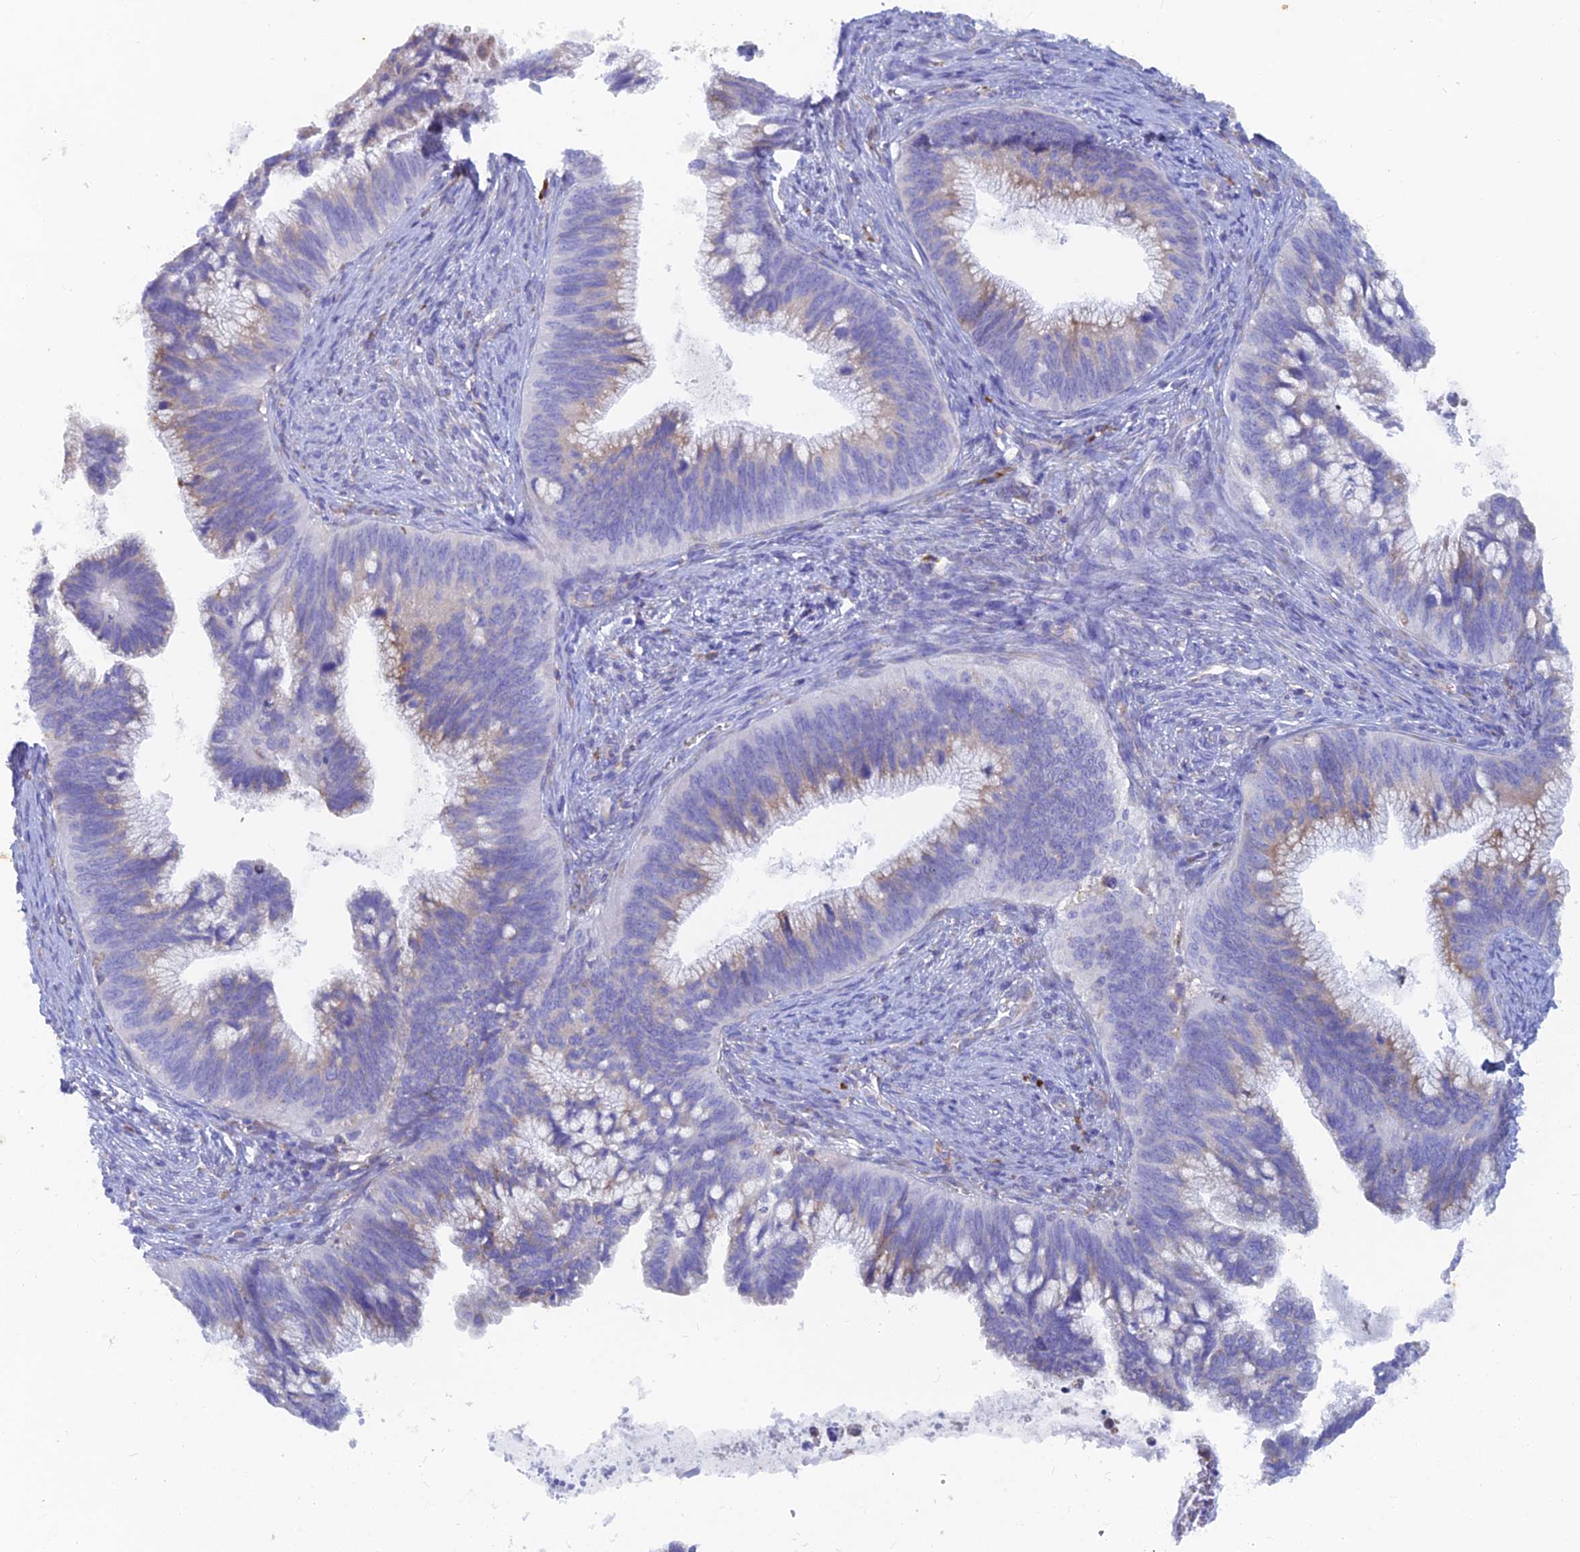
{"staining": {"intensity": "weak", "quantity": "<25%", "location": "cytoplasmic/membranous"}, "tissue": "cervical cancer", "cell_type": "Tumor cells", "image_type": "cancer", "snomed": [{"axis": "morphology", "description": "Adenocarcinoma, NOS"}, {"axis": "topography", "description": "Cervix"}], "caption": "Histopathology image shows no significant protein expression in tumor cells of cervical adenocarcinoma.", "gene": "WDR35", "patient": {"sex": "female", "age": 42}}